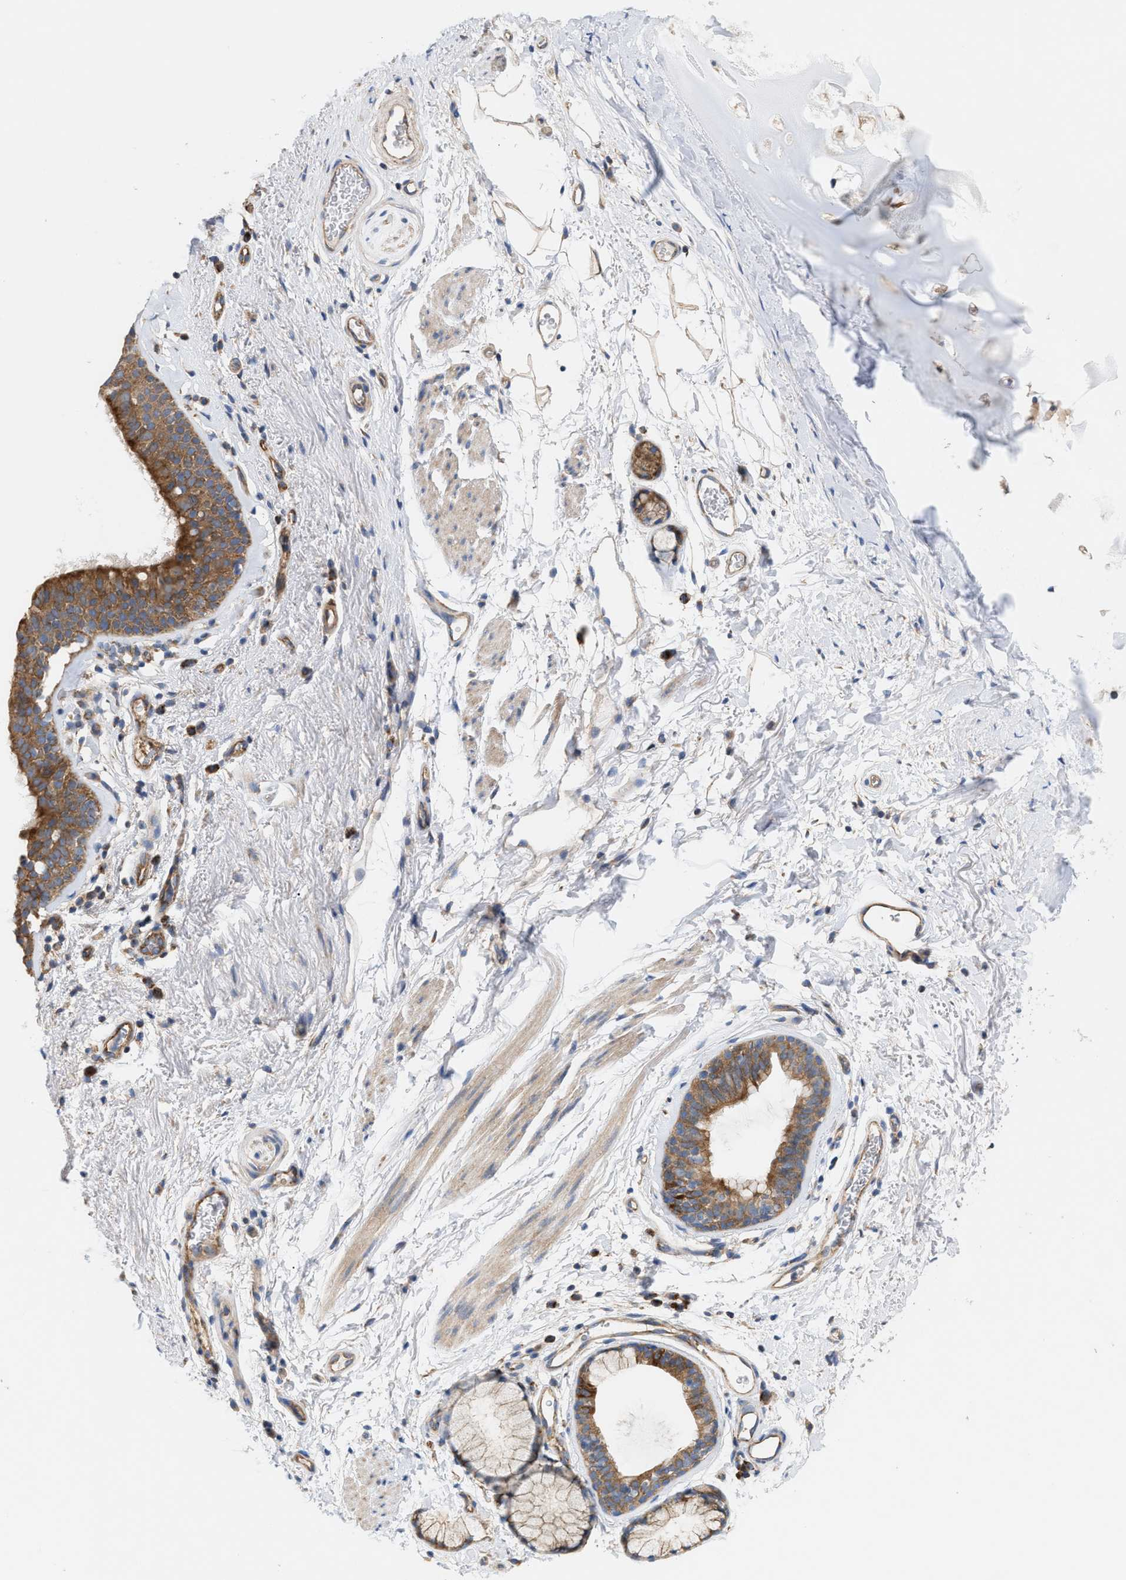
{"staining": {"intensity": "moderate", "quantity": ">75%", "location": "cytoplasmic/membranous"}, "tissue": "bronchus", "cell_type": "Respiratory epithelial cells", "image_type": "normal", "snomed": [{"axis": "morphology", "description": "Normal tissue, NOS"}, {"axis": "topography", "description": "Cartilage tissue"}, {"axis": "topography", "description": "Bronchus"}], "caption": "Immunohistochemistry (IHC) (DAB) staining of unremarkable bronchus shows moderate cytoplasmic/membranous protein staining in approximately >75% of respiratory epithelial cells.", "gene": "OXSM", "patient": {"sex": "female", "age": 53}}